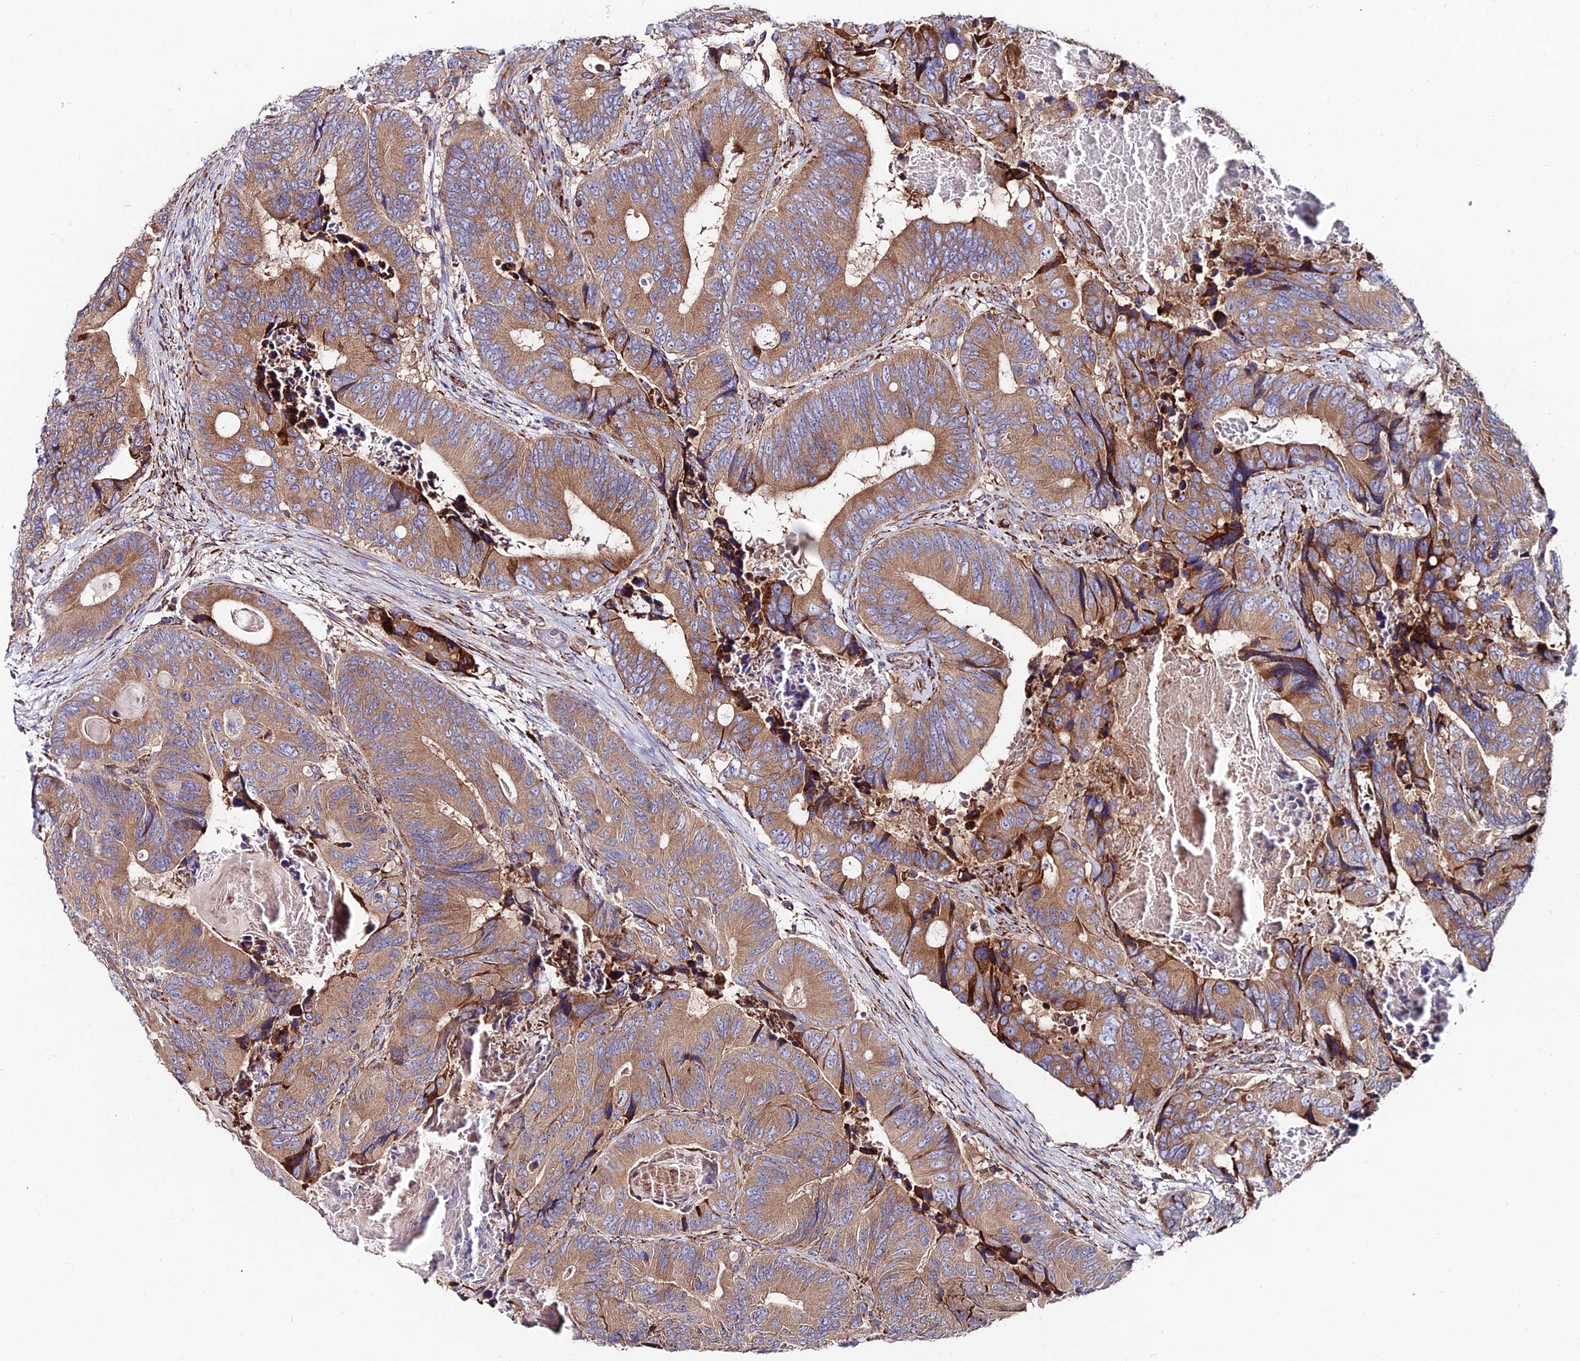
{"staining": {"intensity": "moderate", "quantity": ">75%", "location": "cytoplasmic/membranous"}, "tissue": "colorectal cancer", "cell_type": "Tumor cells", "image_type": "cancer", "snomed": [{"axis": "morphology", "description": "Adenocarcinoma, NOS"}, {"axis": "topography", "description": "Colon"}], "caption": "Colorectal adenocarcinoma stained for a protein shows moderate cytoplasmic/membranous positivity in tumor cells.", "gene": "EIF3K", "patient": {"sex": "male", "age": 84}}